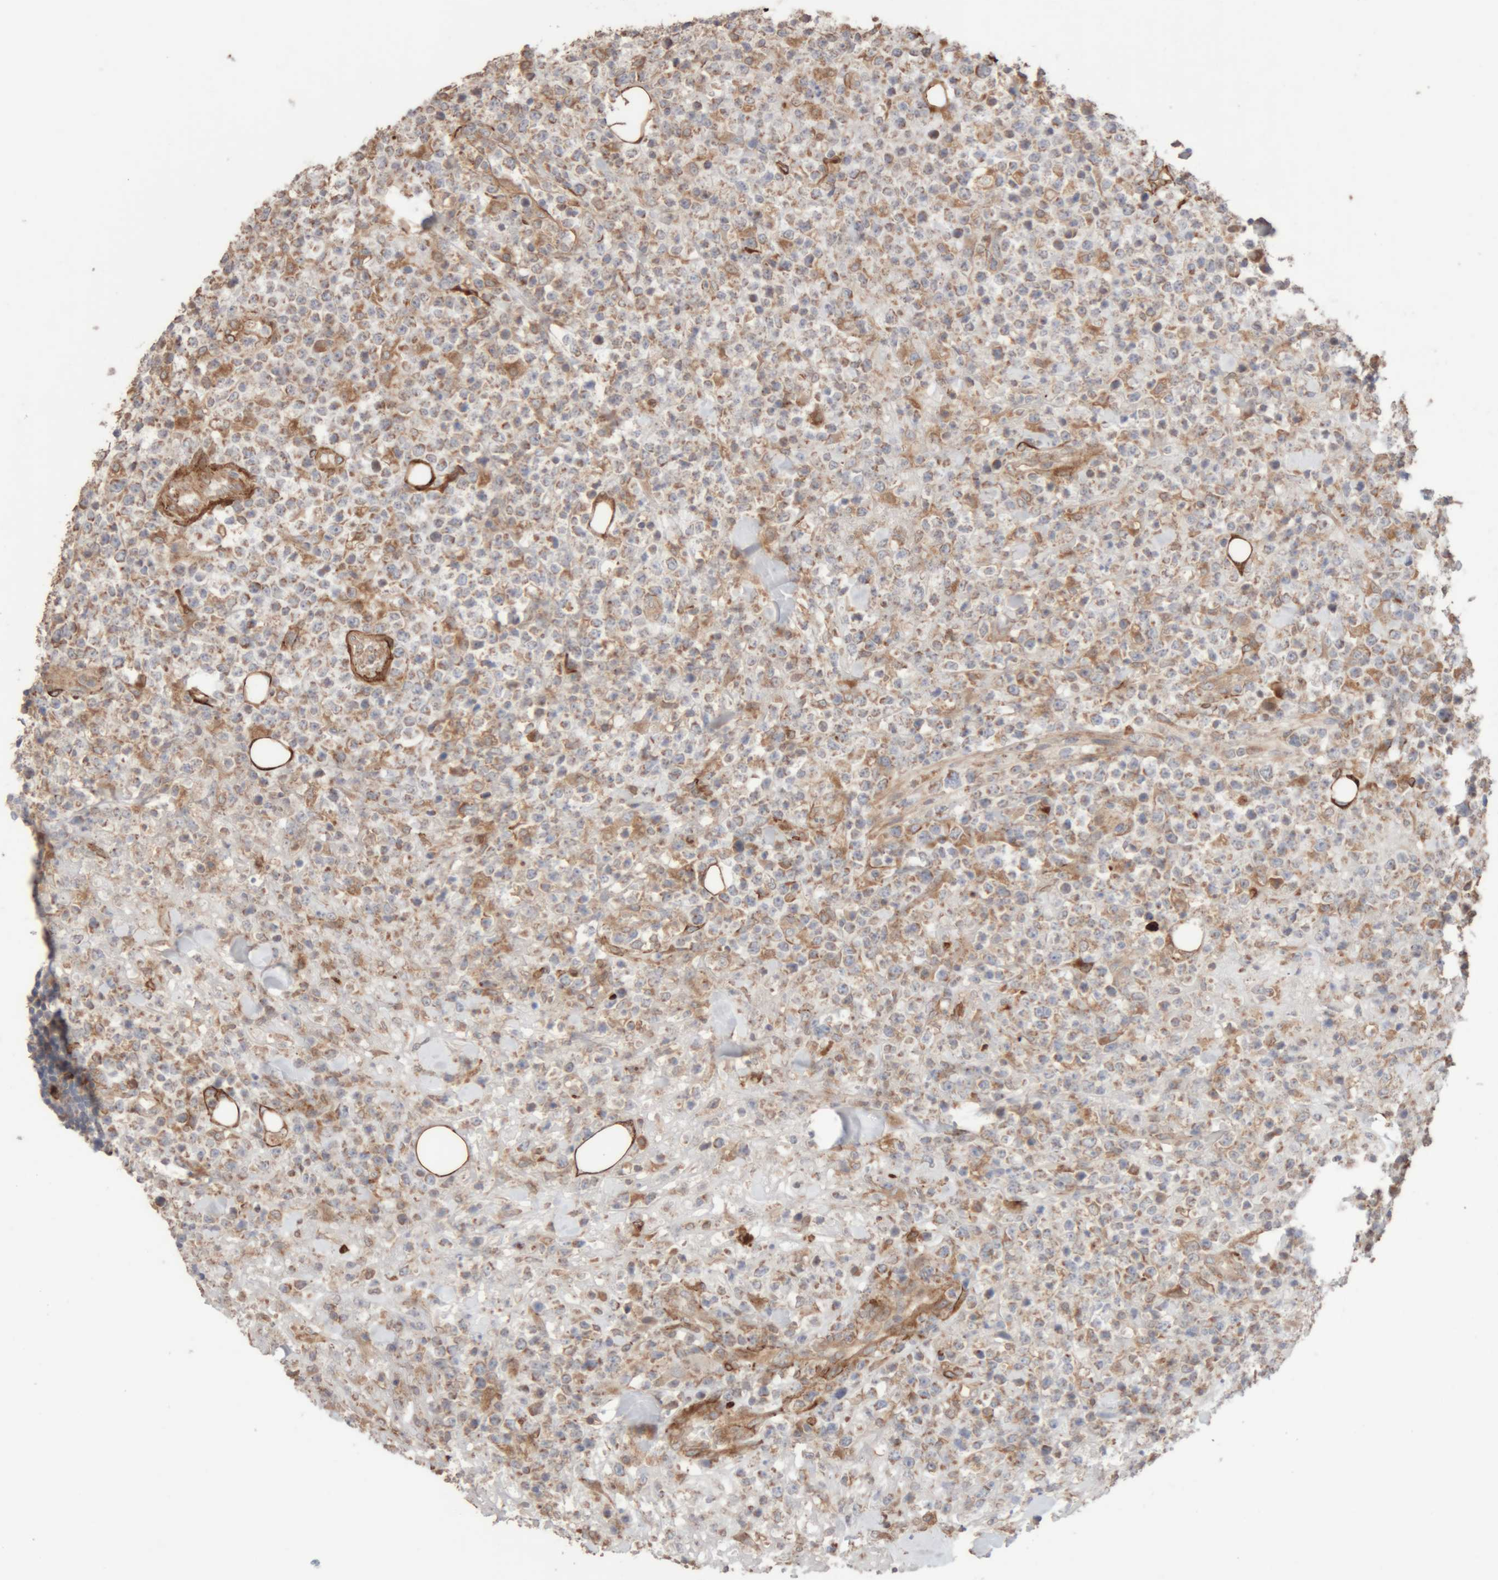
{"staining": {"intensity": "moderate", "quantity": "25%-75%", "location": "cytoplasmic/membranous"}, "tissue": "lymphoma", "cell_type": "Tumor cells", "image_type": "cancer", "snomed": [{"axis": "morphology", "description": "Malignant lymphoma, non-Hodgkin's type, High grade"}, {"axis": "topography", "description": "Colon"}], "caption": "Human lymphoma stained with a protein marker demonstrates moderate staining in tumor cells.", "gene": "RAB32", "patient": {"sex": "female", "age": 53}}